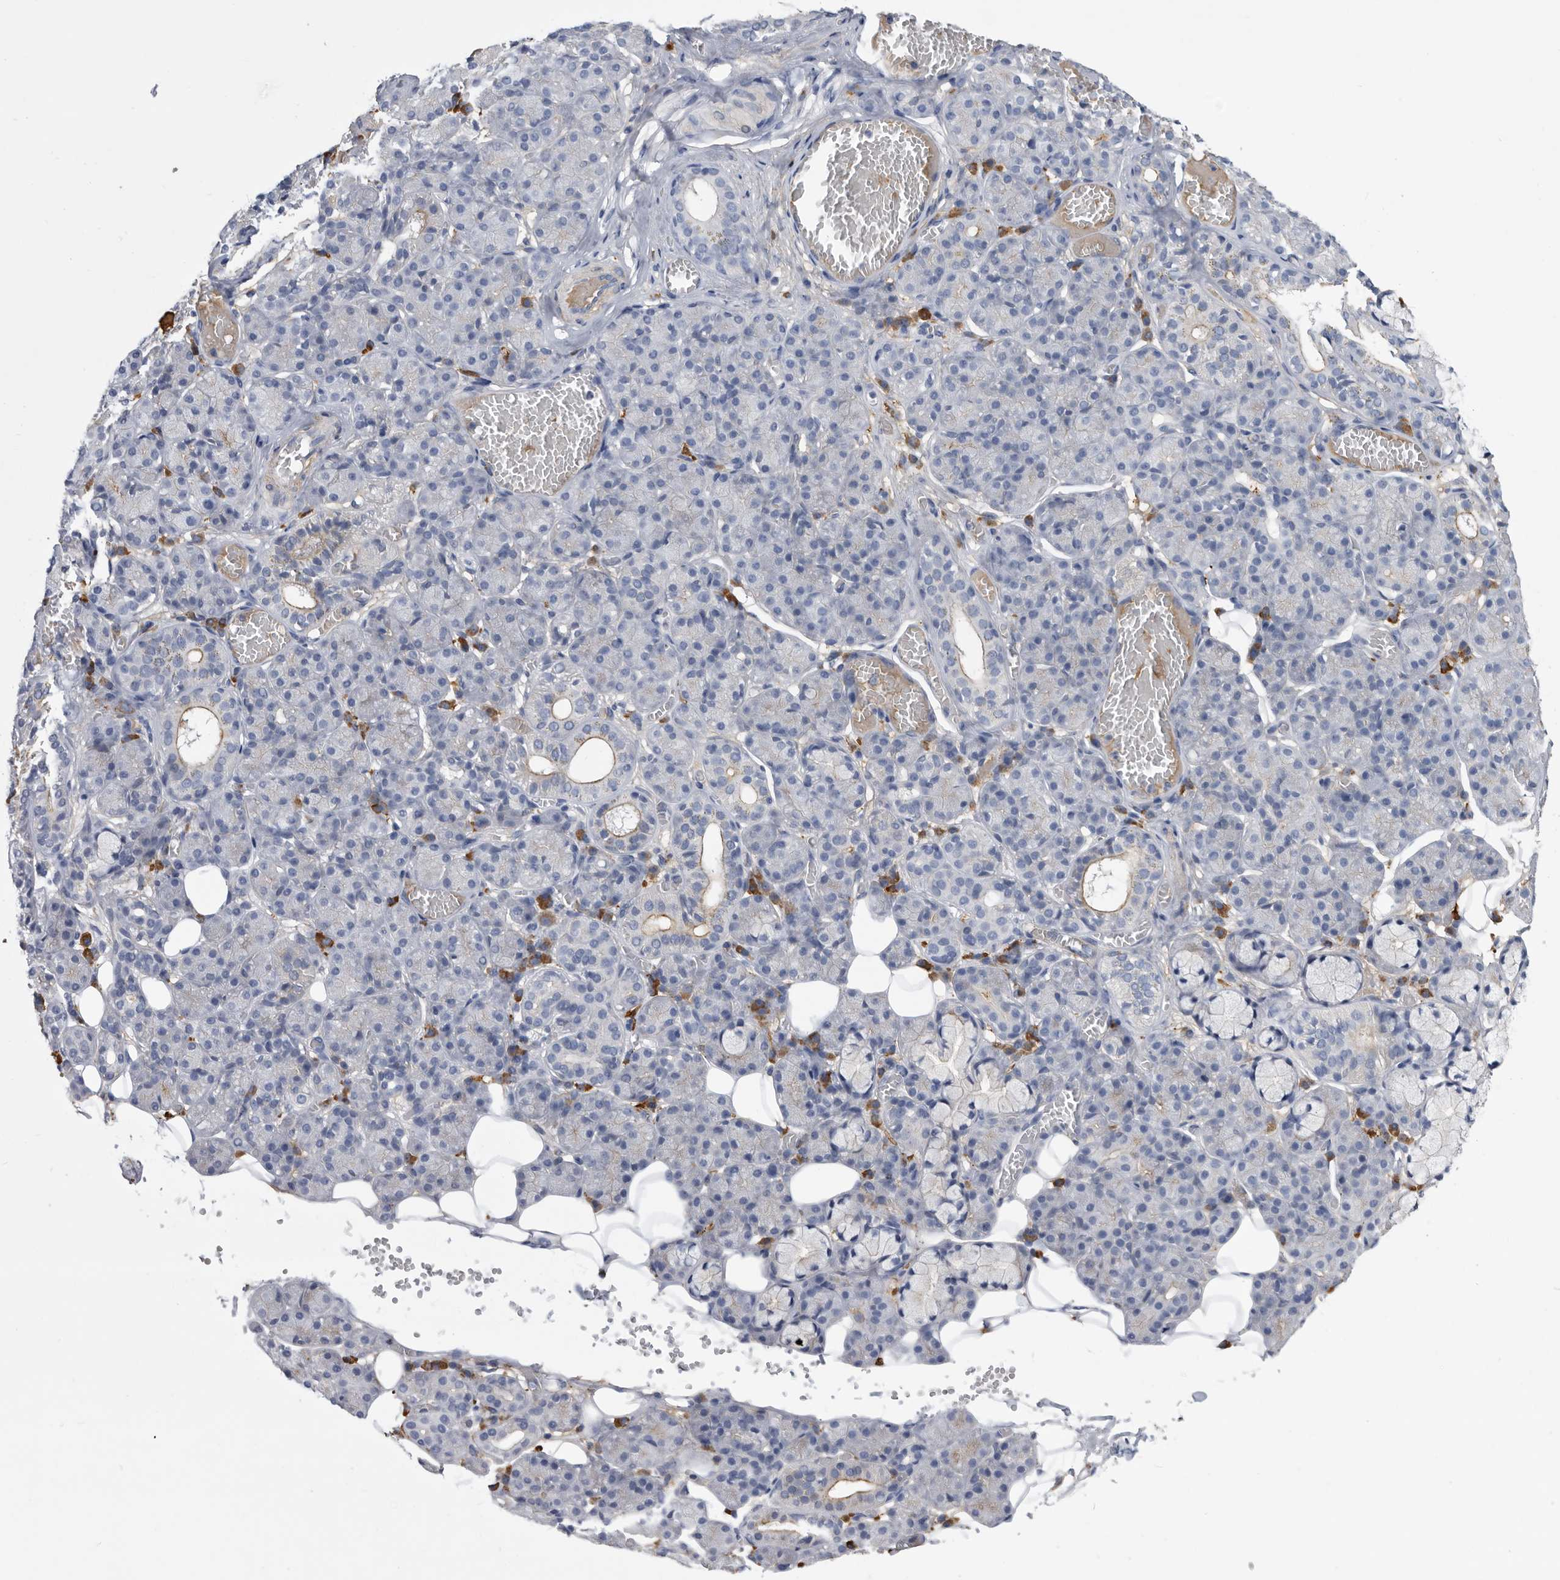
{"staining": {"intensity": "negative", "quantity": "none", "location": "none"}, "tissue": "salivary gland", "cell_type": "Glandular cells", "image_type": "normal", "snomed": [{"axis": "morphology", "description": "Normal tissue, NOS"}, {"axis": "topography", "description": "Salivary gland"}], "caption": "High power microscopy histopathology image of an IHC histopathology image of normal salivary gland, revealing no significant expression in glandular cells.", "gene": "BTBD6", "patient": {"sex": "male", "age": 63}}